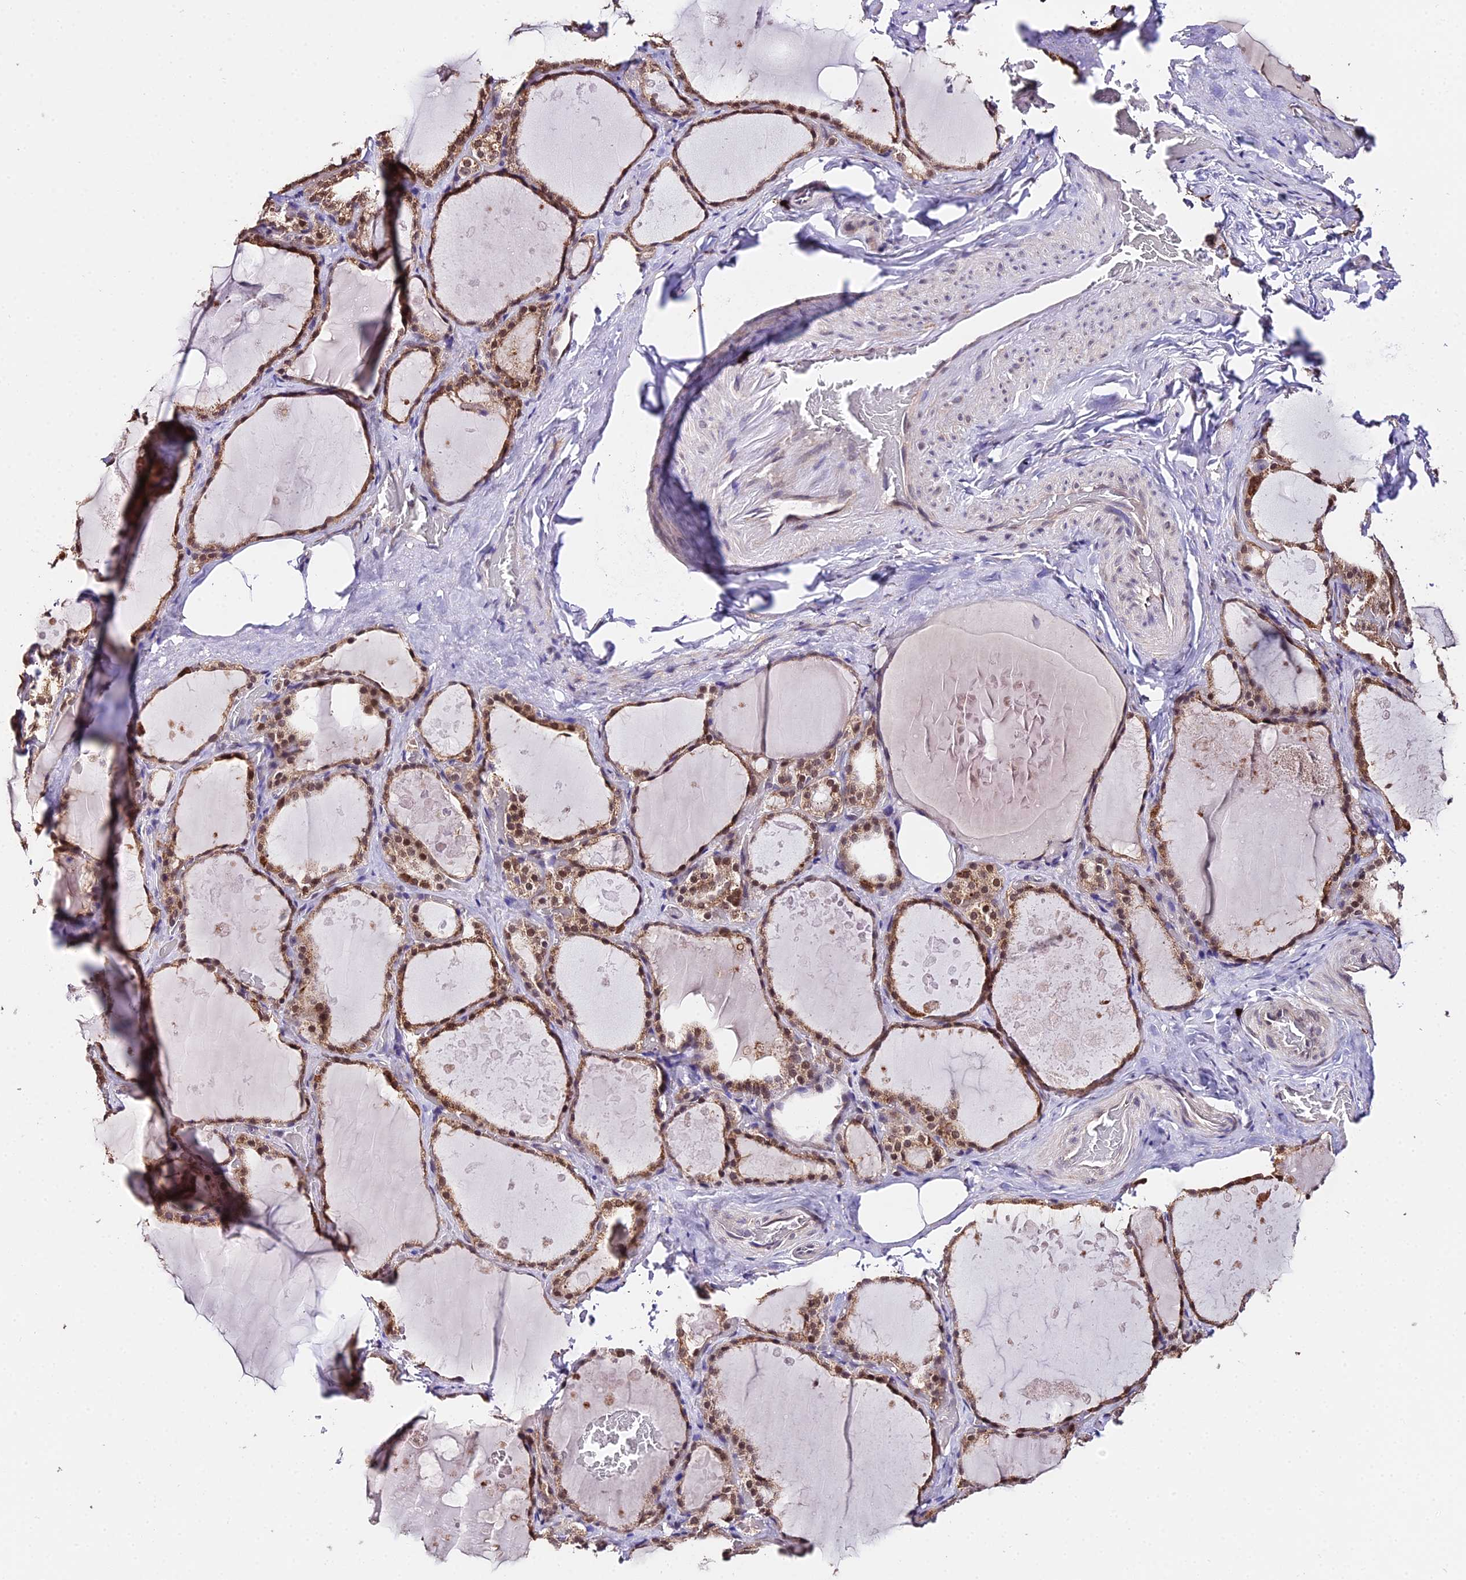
{"staining": {"intensity": "moderate", "quantity": ">75%", "location": "cytoplasmic/membranous,nuclear"}, "tissue": "thyroid gland", "cell_type": "Glandular cells", "image_type": "normal", "snomed": [{"axis": "morphology", "description": "Normal tissue, NOS"}, {"axis": "topography", "description": "Thyroid gland"}], "caption": "Human thyroid gland stained for a protein (brown) shows moderate cytoplasmic/membranous,nuclear positive positivity in approximately >75% of glandular cells.", "gene": "POLR2I", "patient": {"sex": "male", "age": 61}}